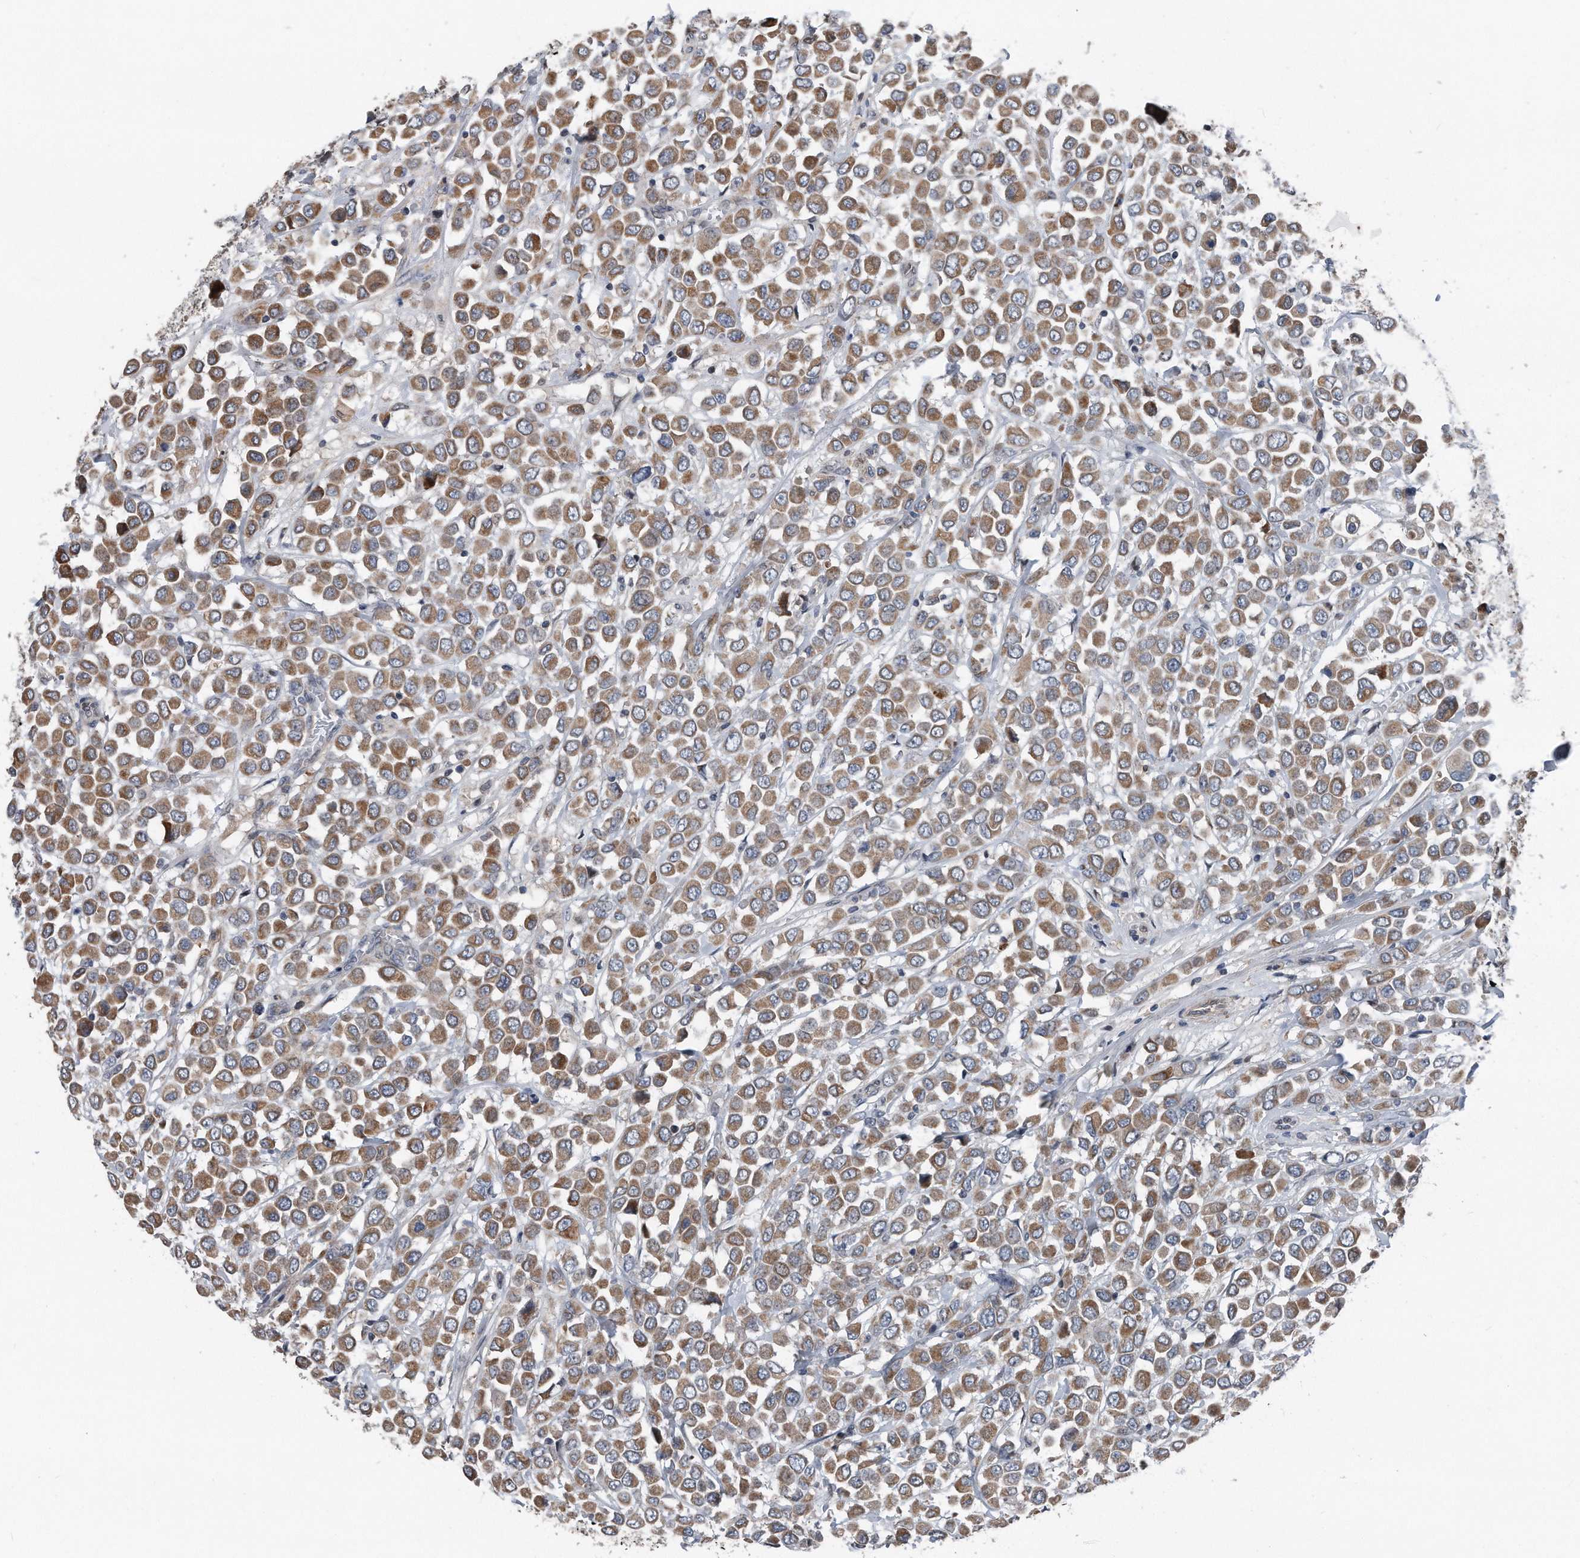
{"staining": {"intensity": "moderate", "quantity": ">75%", "location": "cytoplasmic/membranous"}, "tissue": "breast cancer", "cell_type": "Tumor cells", "image_type": "cancer", "snomed": [{"axis": "morphology", "description": "Duct carcinoma"}, {"axis": "topography", "description": "Breast"}], "caption": "Protein expression analysis of human breast cancer reveals moderate cytoplasmic/membranous positivity in about >75% of tumor cells.", "gene": "DST", "patient": {"sex": "female", "age": 61}}